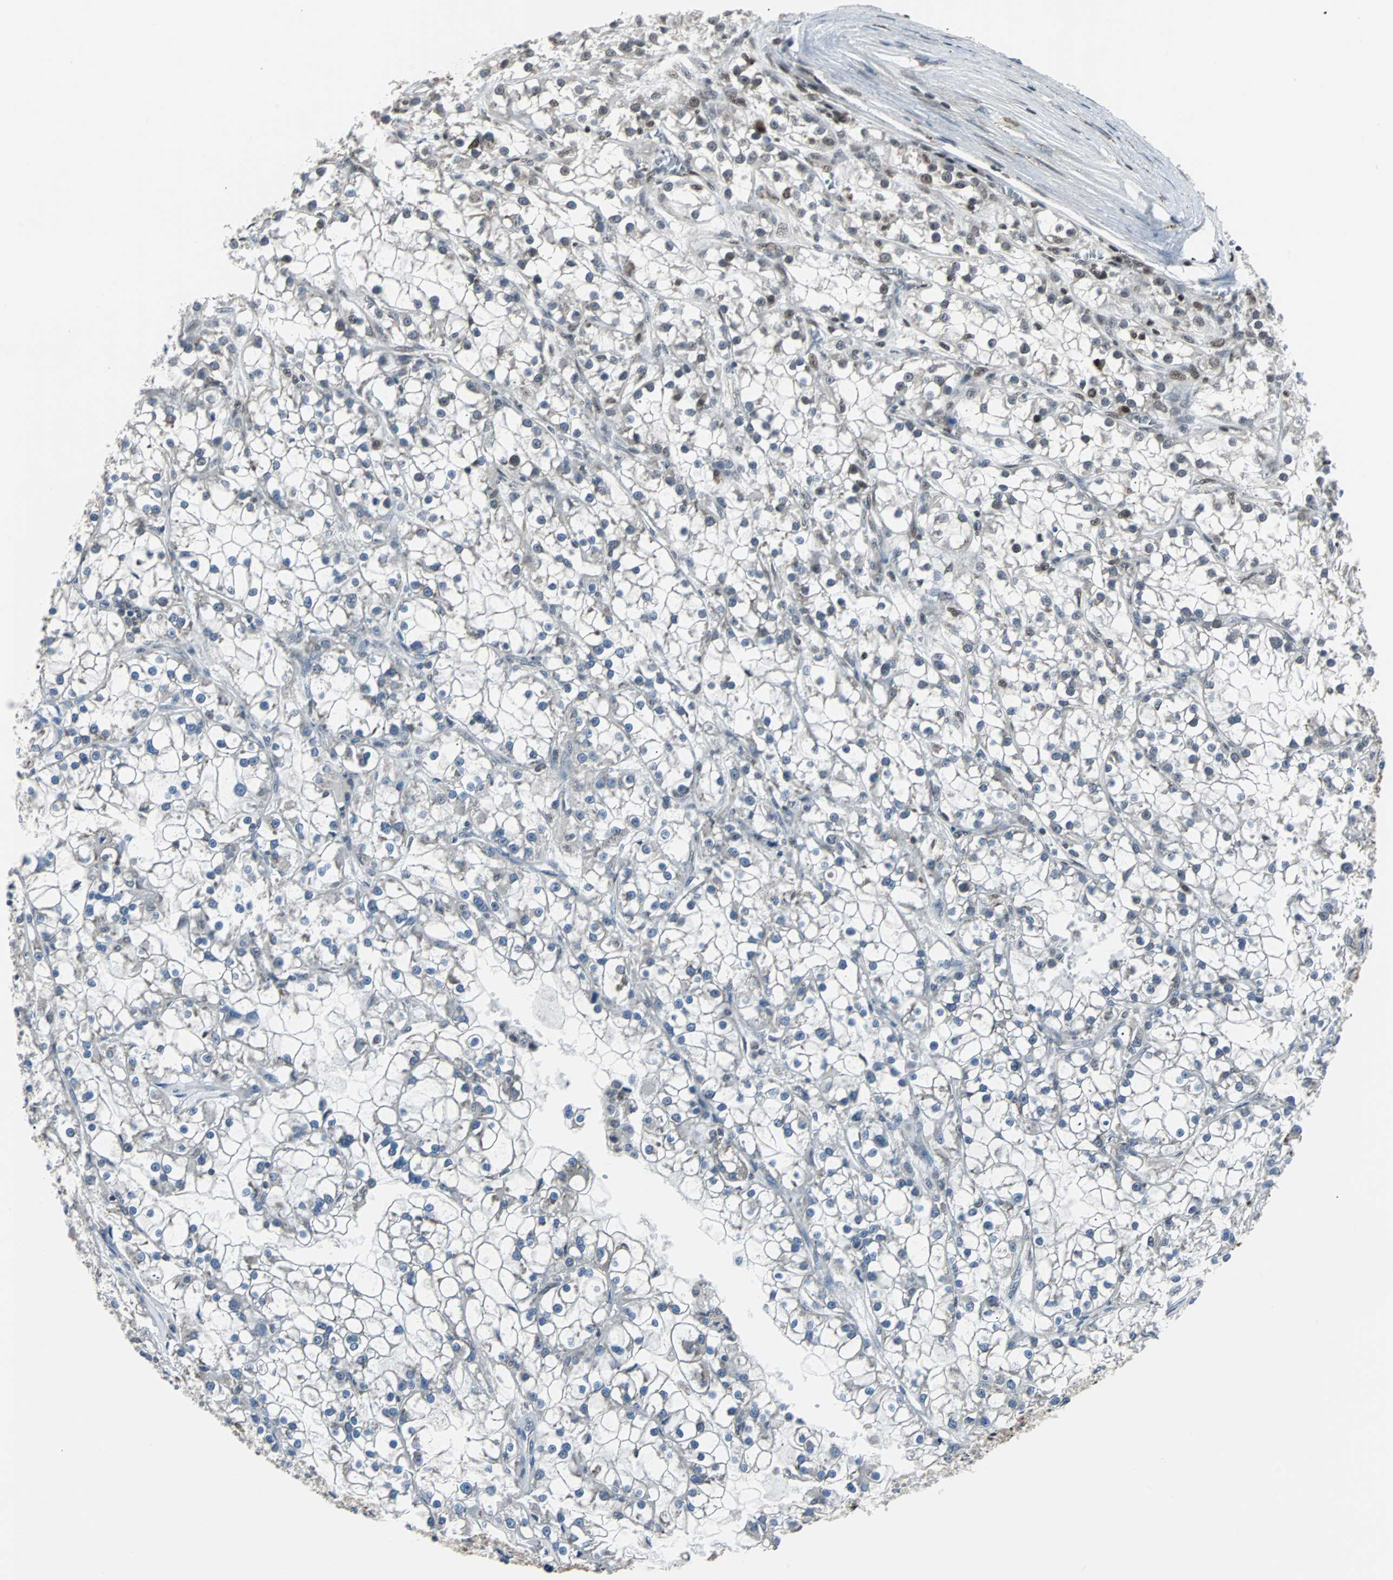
{"staining": {"intensity": "negative", "quantity": "none", "location": "none"}, "tissue": "renal cancer", "cell_type": "Tumor cells", "image_type": "cancer", "snomed": [{"axis": "morphology", "description": "Adenocarcinoma, NOS"}, {"axis": "topography", "description": "Kidney"}], "caption": "The histopathology image demonstrates no staining of tumor cells in adenocarcinoma (renal).", "gene": "TERF2IP", "patient": {"sex": "female", "age": 52}}